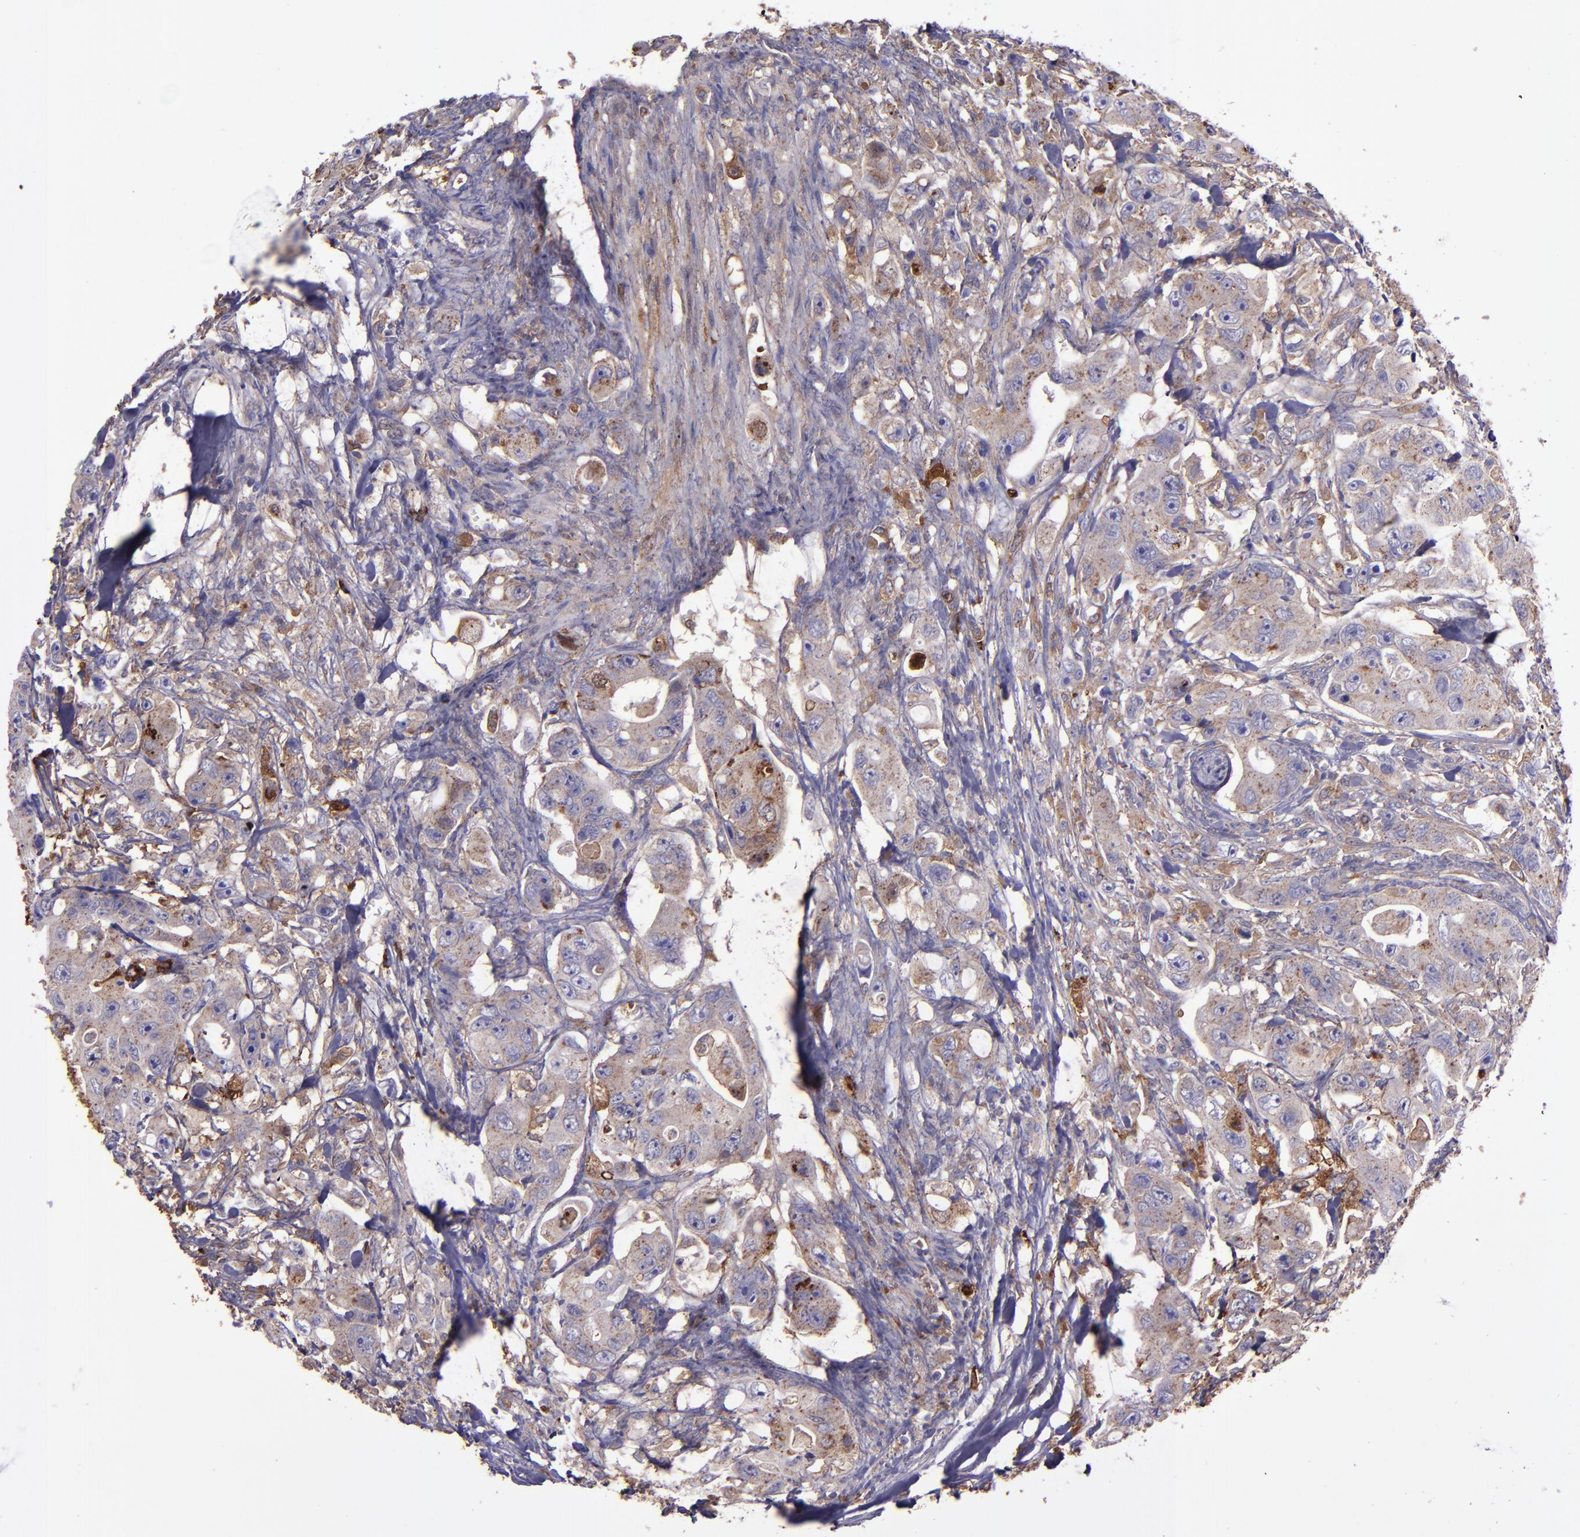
{"staining": {"intensity": "weak", "quantity": ">75%", "location": "cytoplasmic/membranous"}, "tissue": "colorectal cancer", "cell_type": "Tumor cells", "image_type": "cancer", "snomed": [{"axis": "morphology", "description": "Adenocarcinoma, NOS"}, {"axis": "topography", "description": "Colon"}], "caption": "Protein positivity by immunohistochemistry shows weak cytoplasmic/membranous expression in approximately >75% of tumor cells in adenocarcinoma (colorectal).", "gene": "WASHC1", "patient": {"sex": "female", "age": 46}}